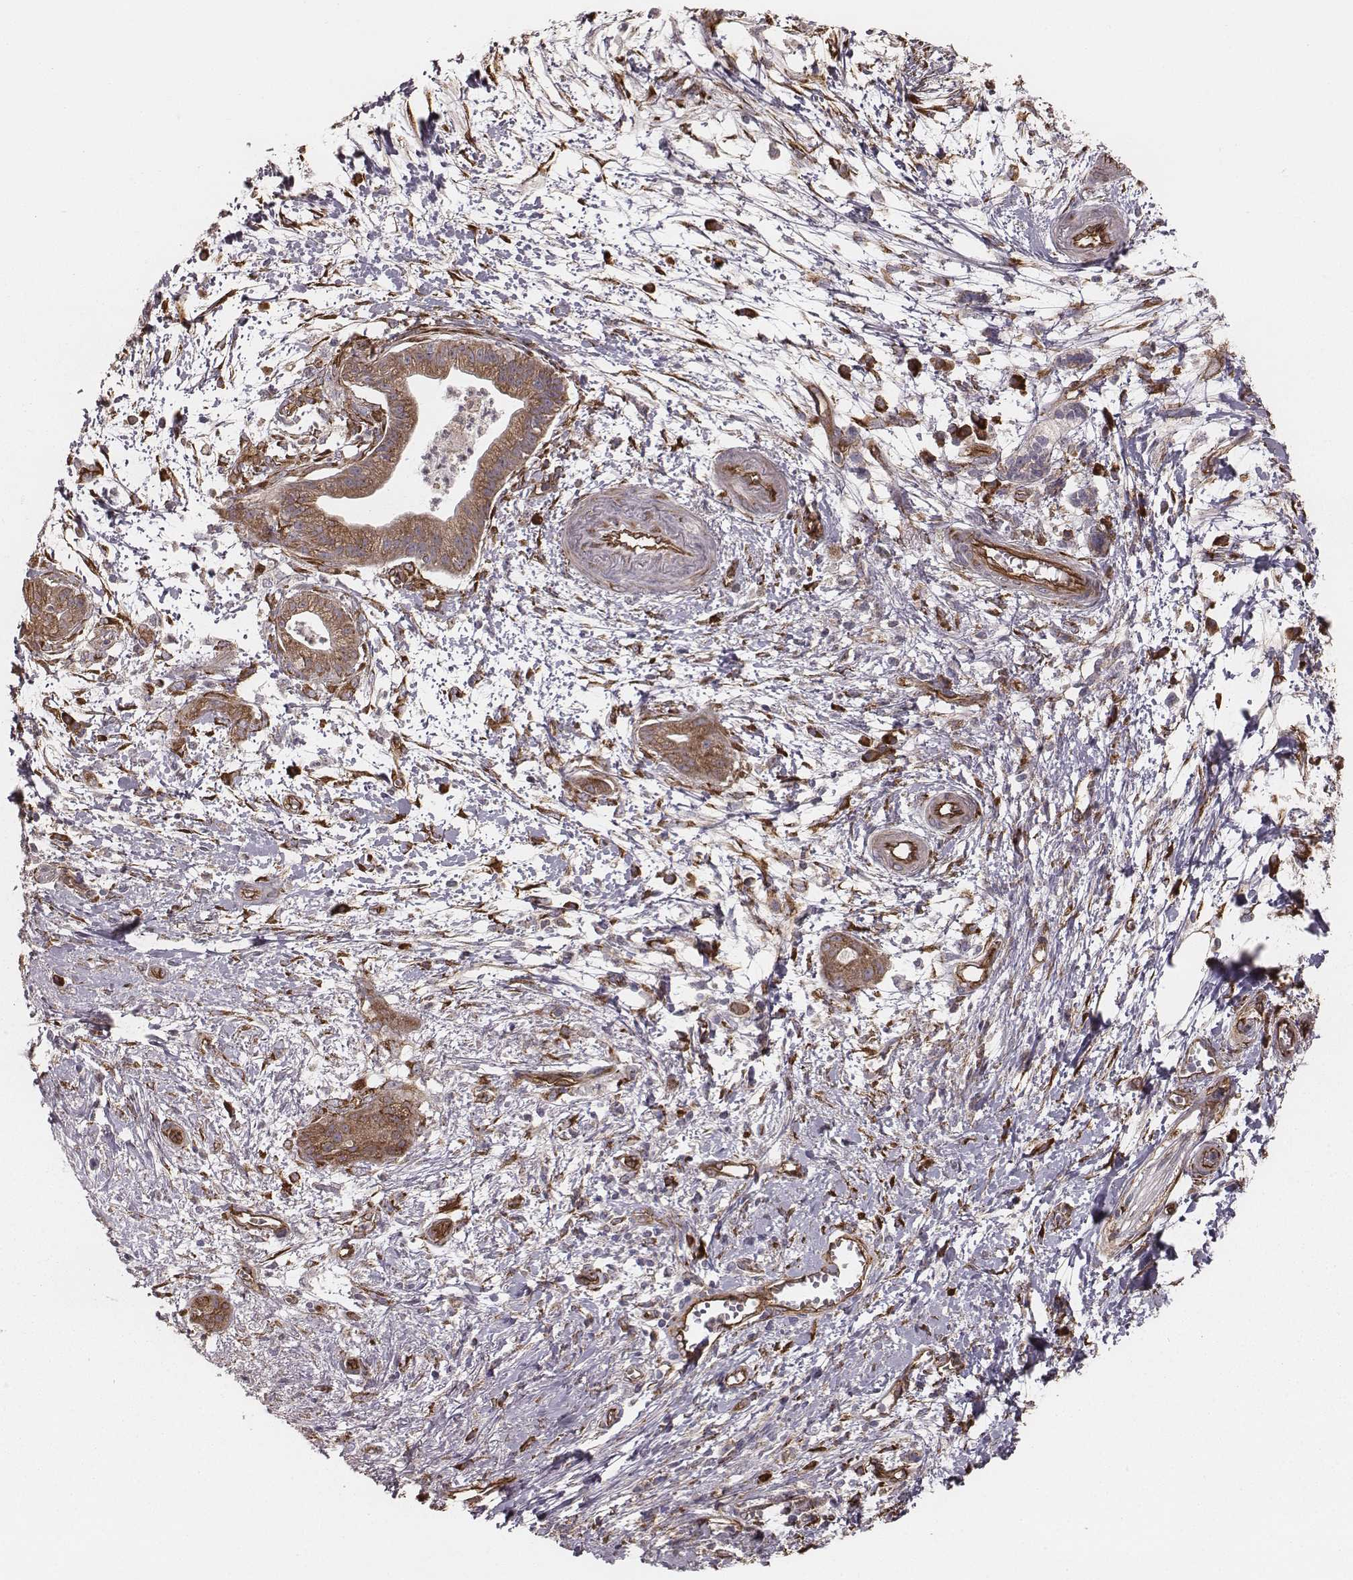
{"staining": {"intensity": "moderate", "quantity": ">75%", "location": "cytoplasmic/membranous"}, "tissue": "pancreatic cancer", "cell_type": "Tumor cells", "image_type": "cancer", "snomed": [{"axis": "morphology", "description": "Normal tissue, NOS"}, {"axis": "morphology", "description": "Adenocarcinoma, NOS"}, {"axis": "topography", "description": "Lymph node"}, {"axis": "topography", "description": "Pancreas"}], "caption": "Moderate cytoplasmic/membranous expression for a protein is identified in about >75% of tumor cells of pancreatic cancer (adenocarcinoma) using immunohistochemistry.", "gene": "PALMD", "patient": {"sex": "female", "age": 58}}